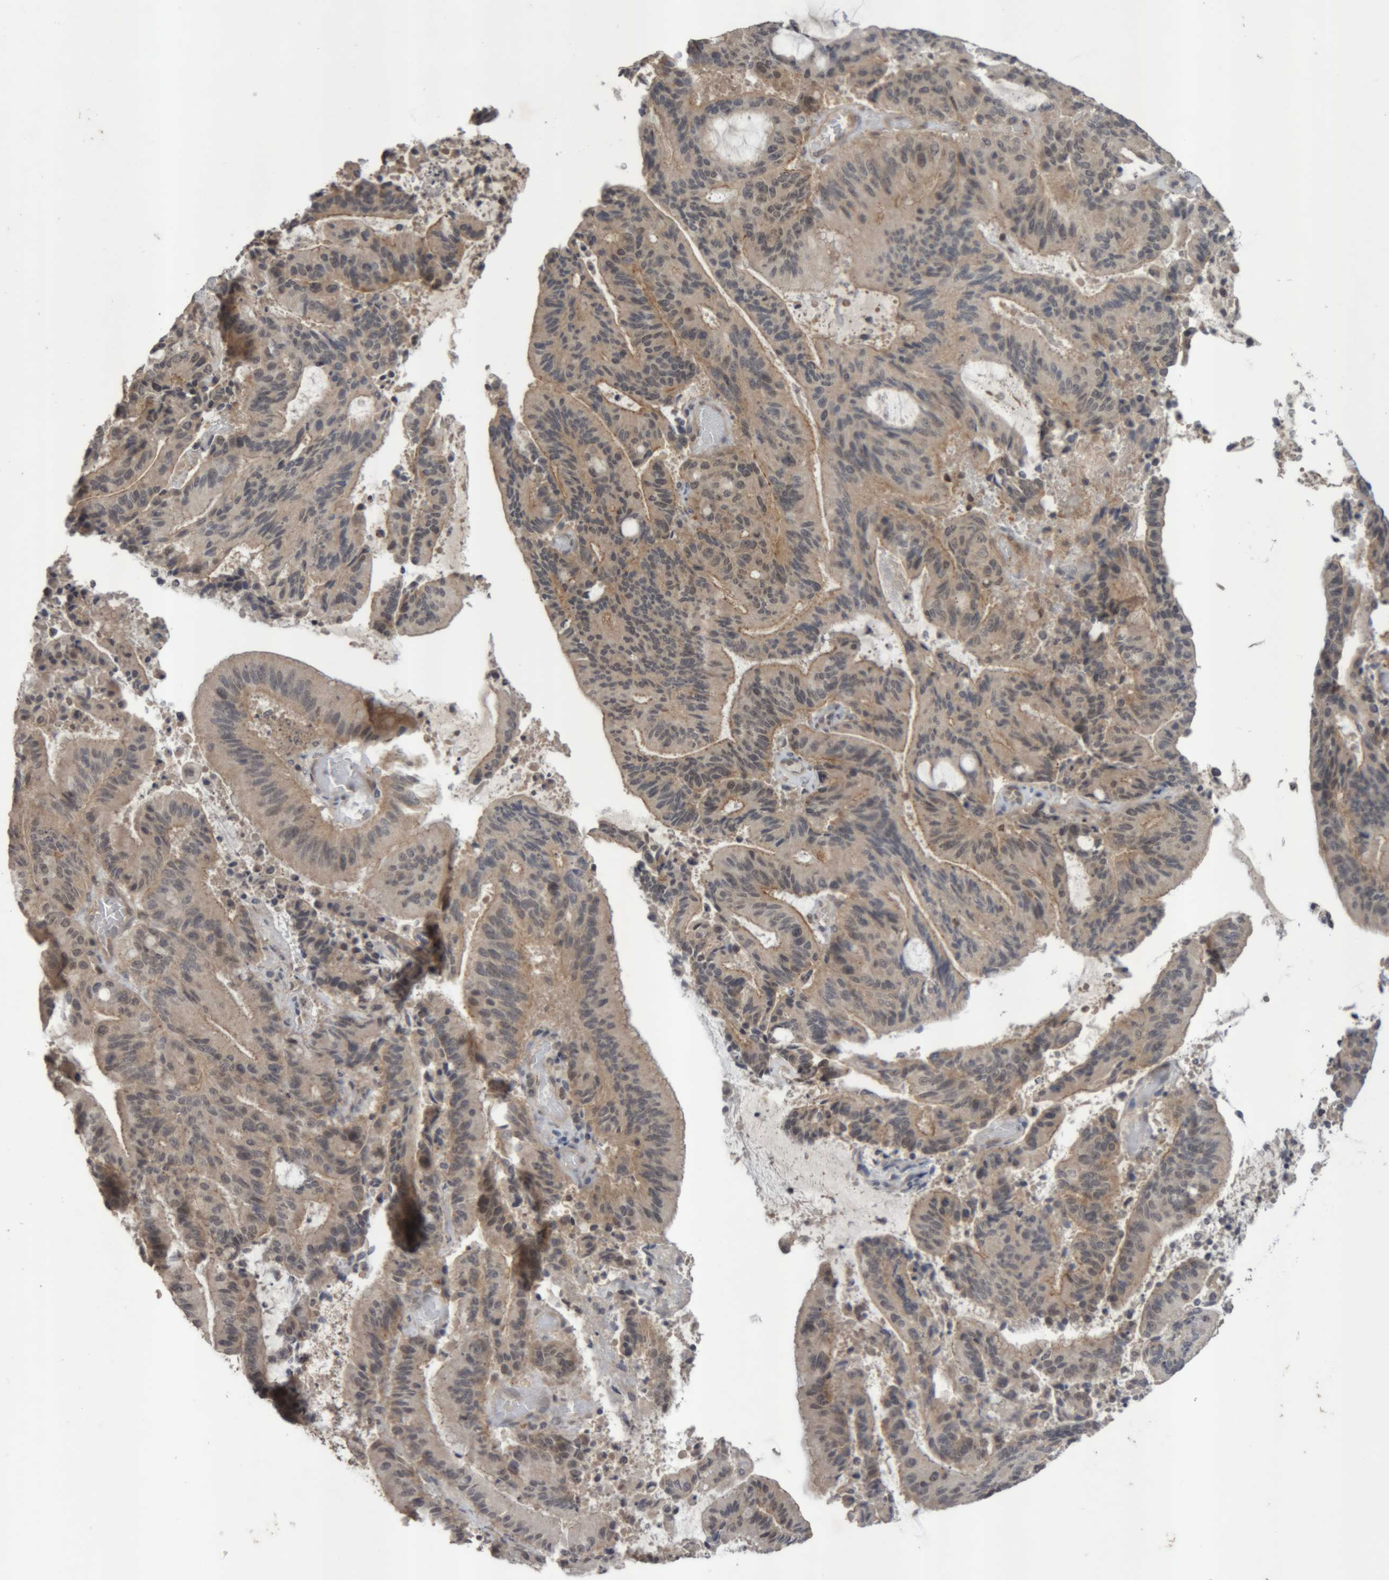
{"staining": {"intensity": "moderate", "quantity": "<25%", "location": "cytoplasmic/membranous"}, "tissue": "liver cancer", "cell_type": "Tumor cells", "image_type": "cancer", "snomed": [{"axis": "morphology", "description": "Normal tissue, NOS"}, {"axis": "morphology", "description": "Cholangiocarcinoma"}, {"axis": "topography", "description": "Liver"}, {"axis": "topography", "description": "Peripheral nerve tissue"}], "caption": "Liver cancer stained with immunohistochemistry shows moderate cytoplasmic/membranous positivity in approximately <25% of tumor cells.", "gene": "NFATC2", "patient": {"sex": "female", "age": 73}}